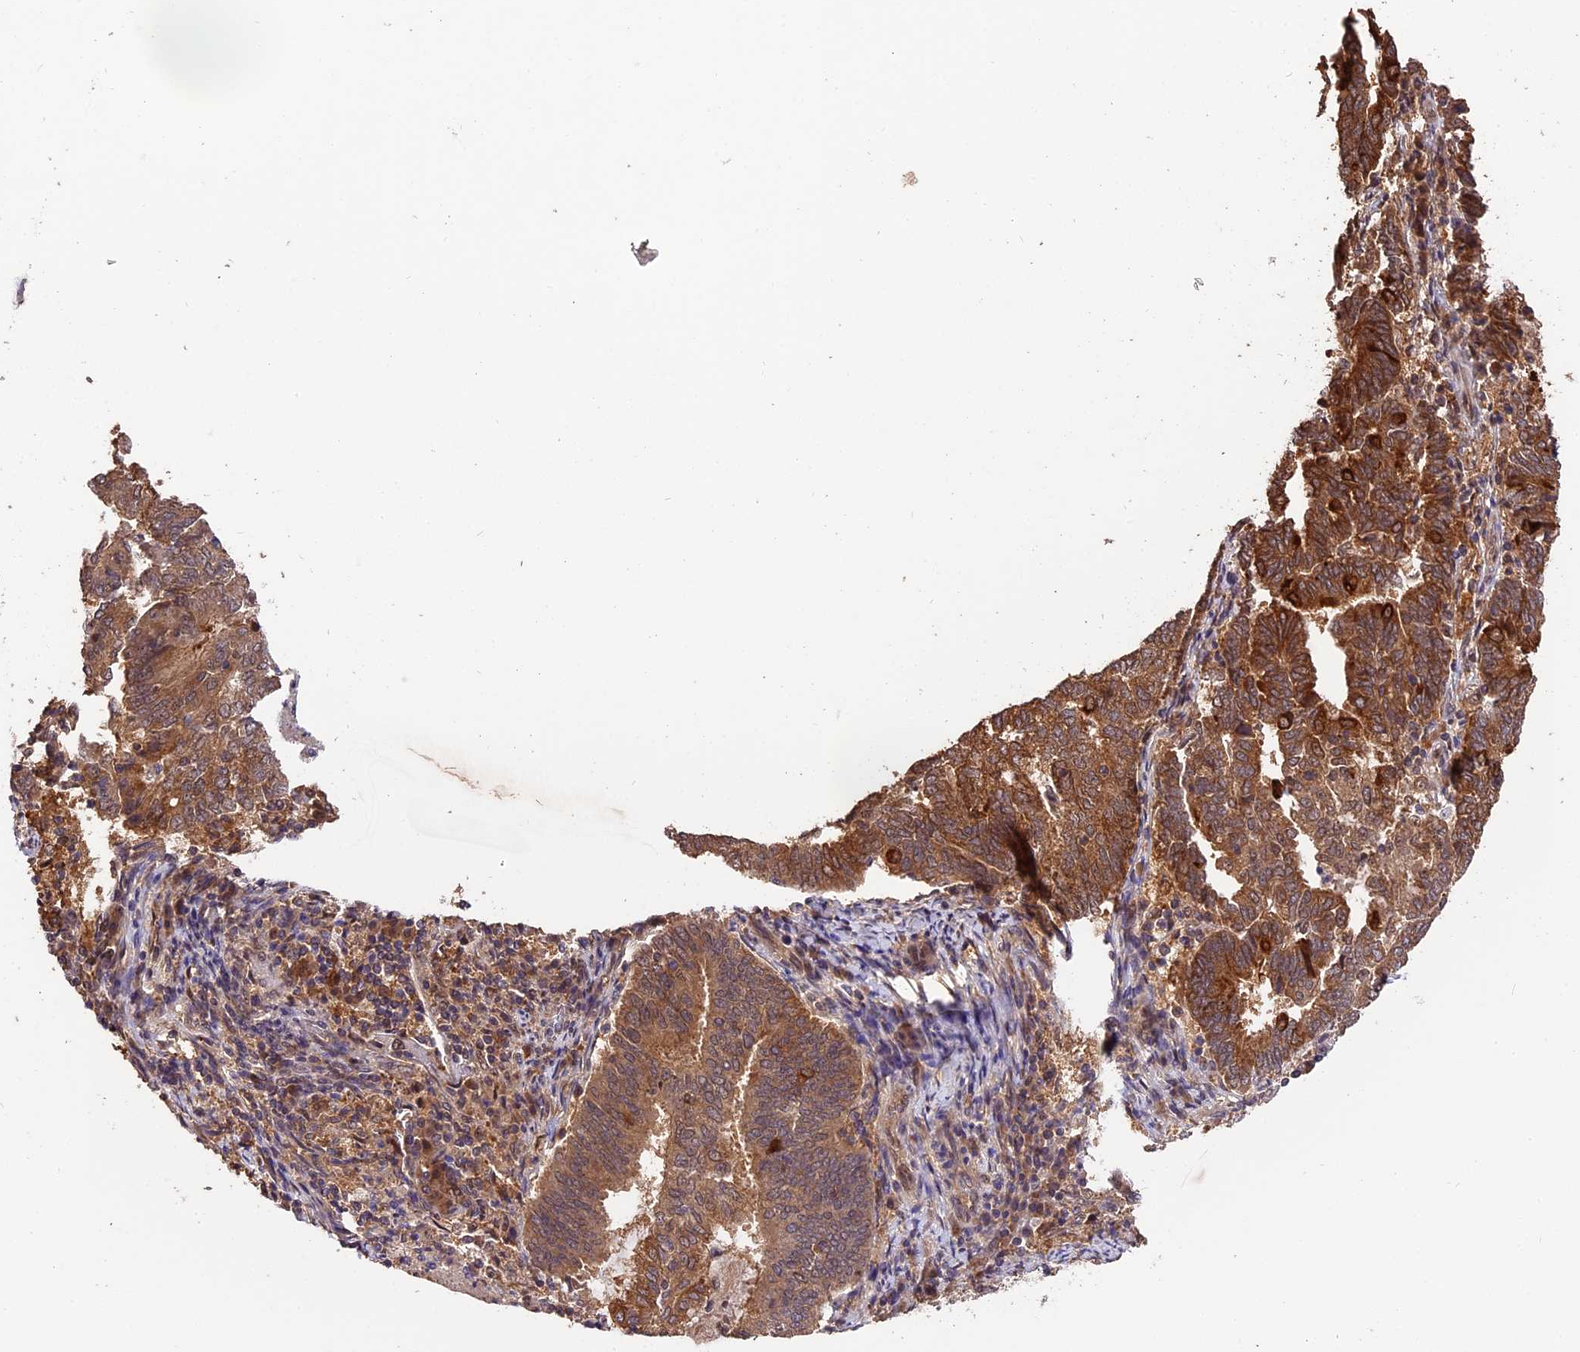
{"staining": {"intensity": "moderate", "quantity": ">75%", "location": "cytoplasmic/membranous"}, "tissue": "endometrial cancer", "cell_type": "Tumor cells", "image_type": "cancer", "snomed": [{"axis": "morphology", "description": "Adenocarcinoma, NOS"}, {"axis": "topography", "description": "Endometrium"}], "caption": "Brown immunohistochemical staining in adenocarcinoma (endometrial) displays moderate cytoplasmic/membranous positivity in approximately >75% of tumor cells.", "gene": "TRMT1", "patient": {"sex": "female", "age": 80}}